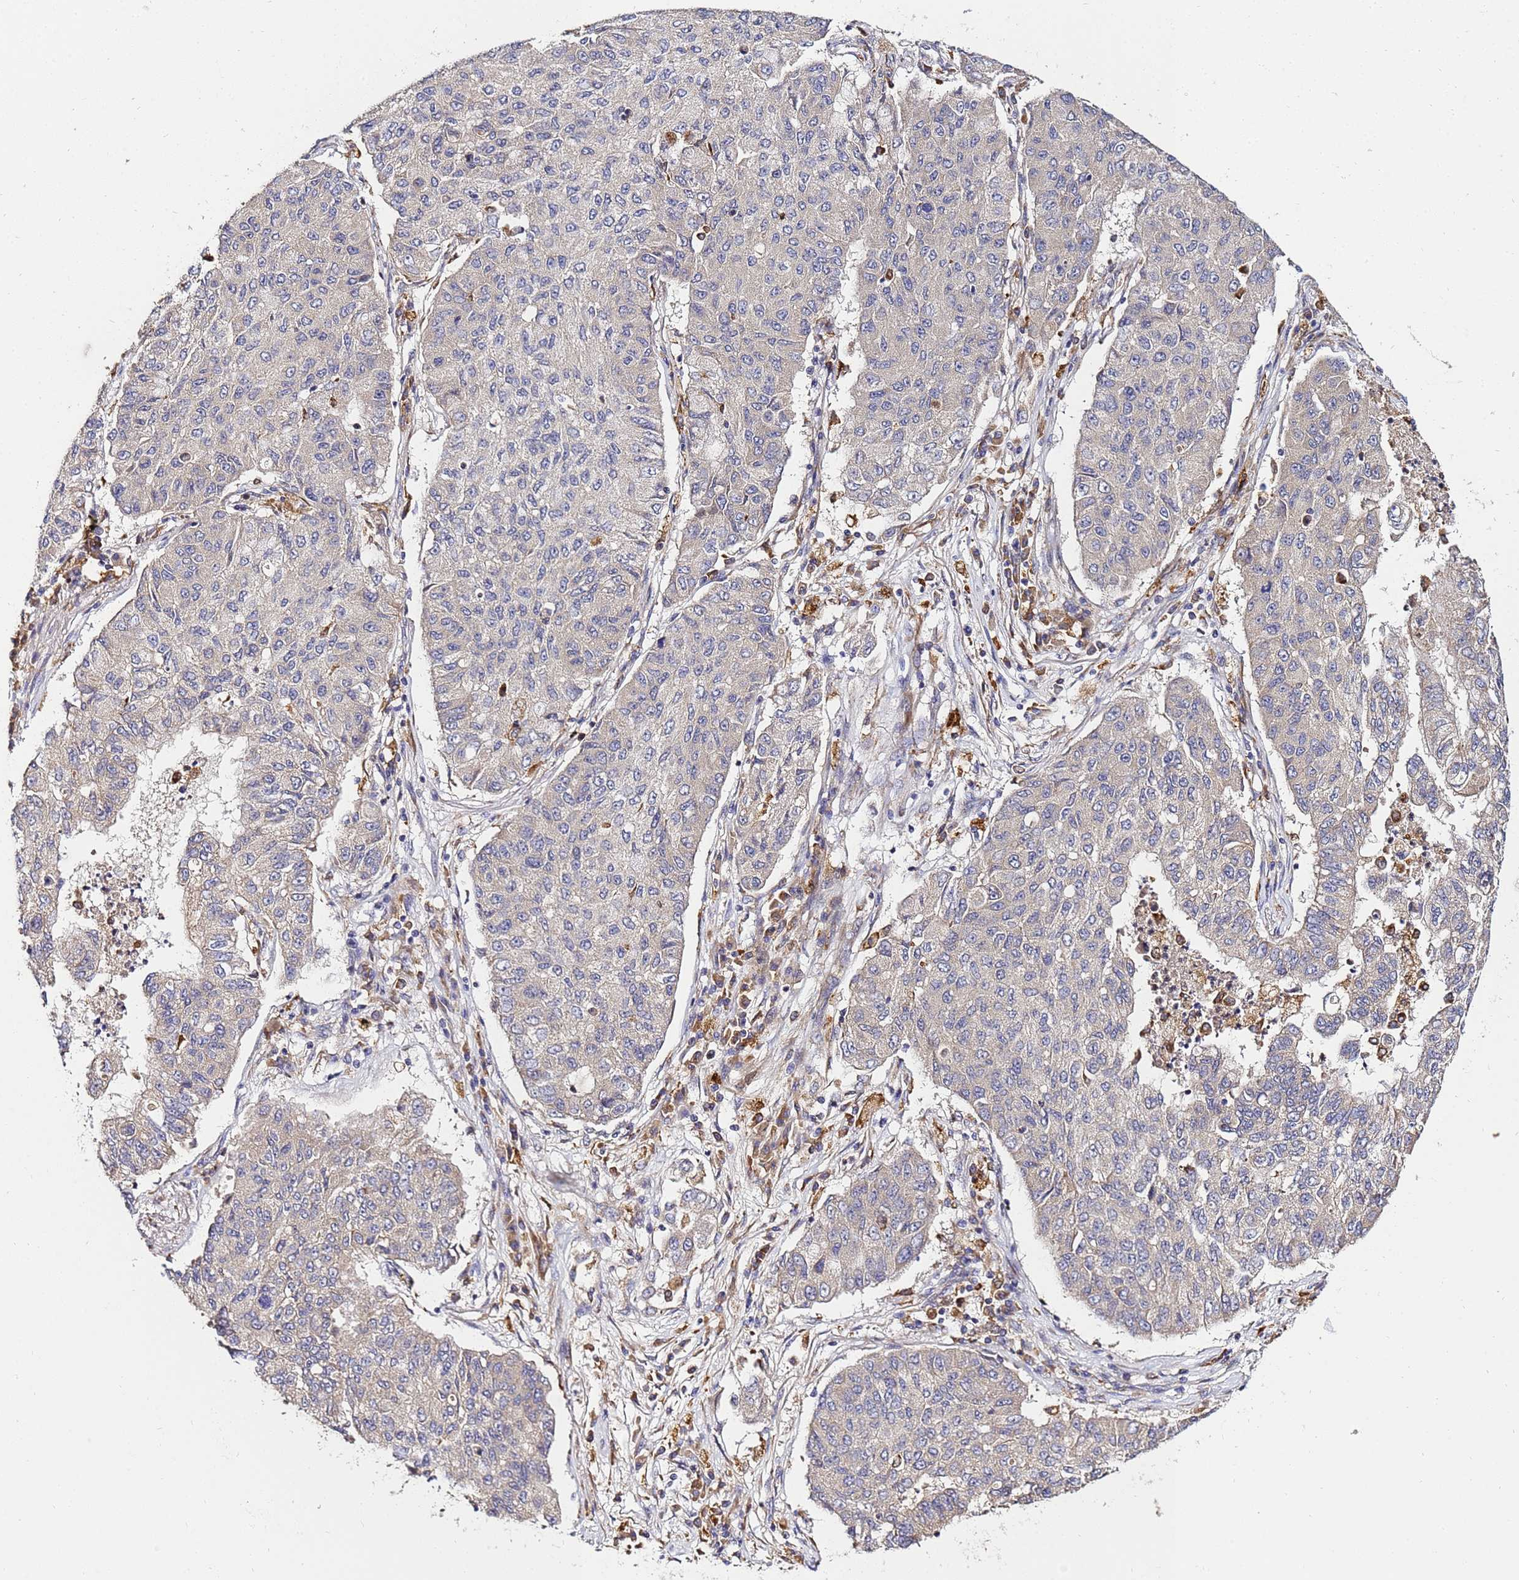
{"staining": {"intensity": "negative", "quantity": "none", "location": "none"}, "tissue": "lung cancer", "cell_type": "Tumor cells", "image_type": "cancer", "snomed": [{"axis": "morphology", "description": "Squamous cell carcinoma, NOS"}, {"axis": "topography", "description": "Lung"}], "caption": "DAB immunohistochemical staining of lung squamous cell carcinoma reveals no significant expression in tumor cells.", "gene": "ADPGK", "patient": {"sex": "male", "age": 74}}